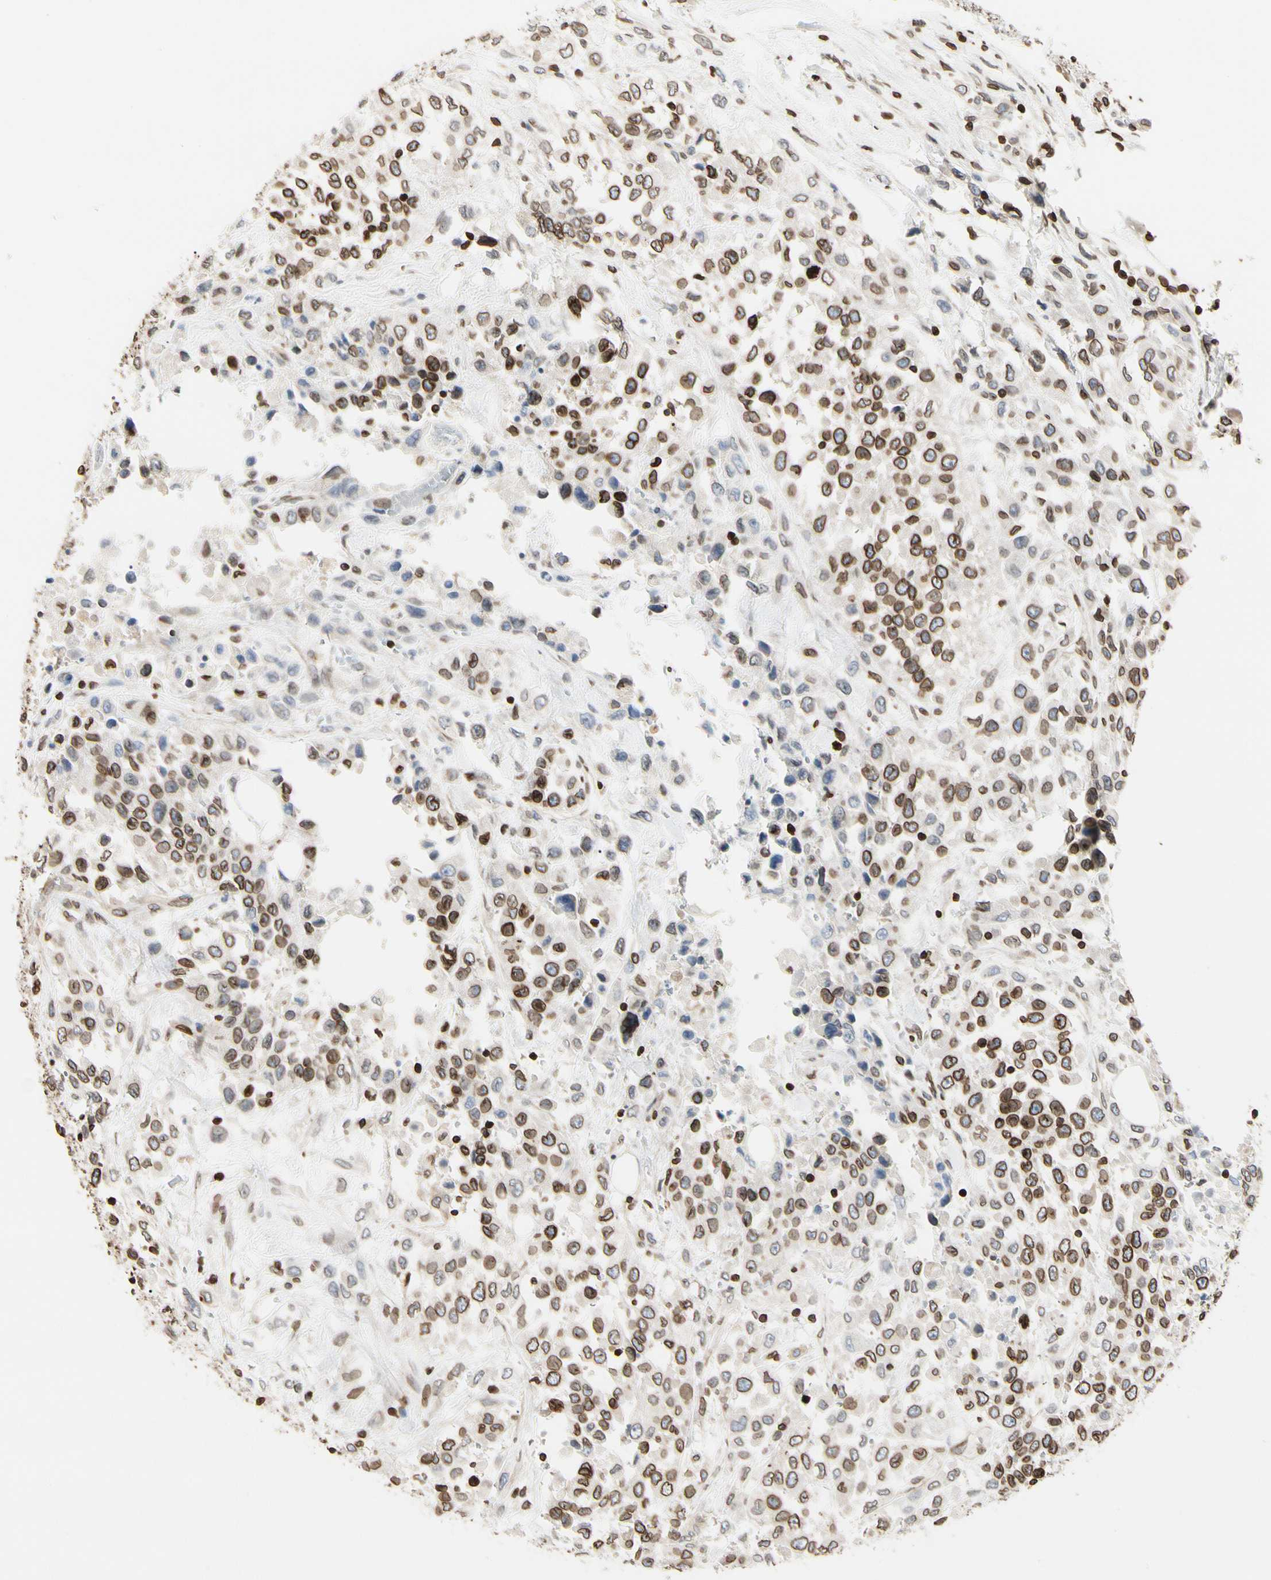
{"staining": {"intensity": "strong", "quantity": ">75%", "location": "cytoplasmic/membranous,nuclear"}, "tissue": "urothelial cancer", "cell_type": "Tumor cells", "image_type": "cancer", "snomed": [{"axis": "morphology", "description": "Urothelial carcinoma, High grade"}, {"axis": "topography", "description": "Urinary bladder"}], "caption": "Tumor cells display high levels of strong cytoplasmic/membranous and nuclear positivity in approximately >75% of cells in human urothelial carcinoma (high-grade).", "gene": "TMPO", "patient": {"sex": "female", "age": 80}}